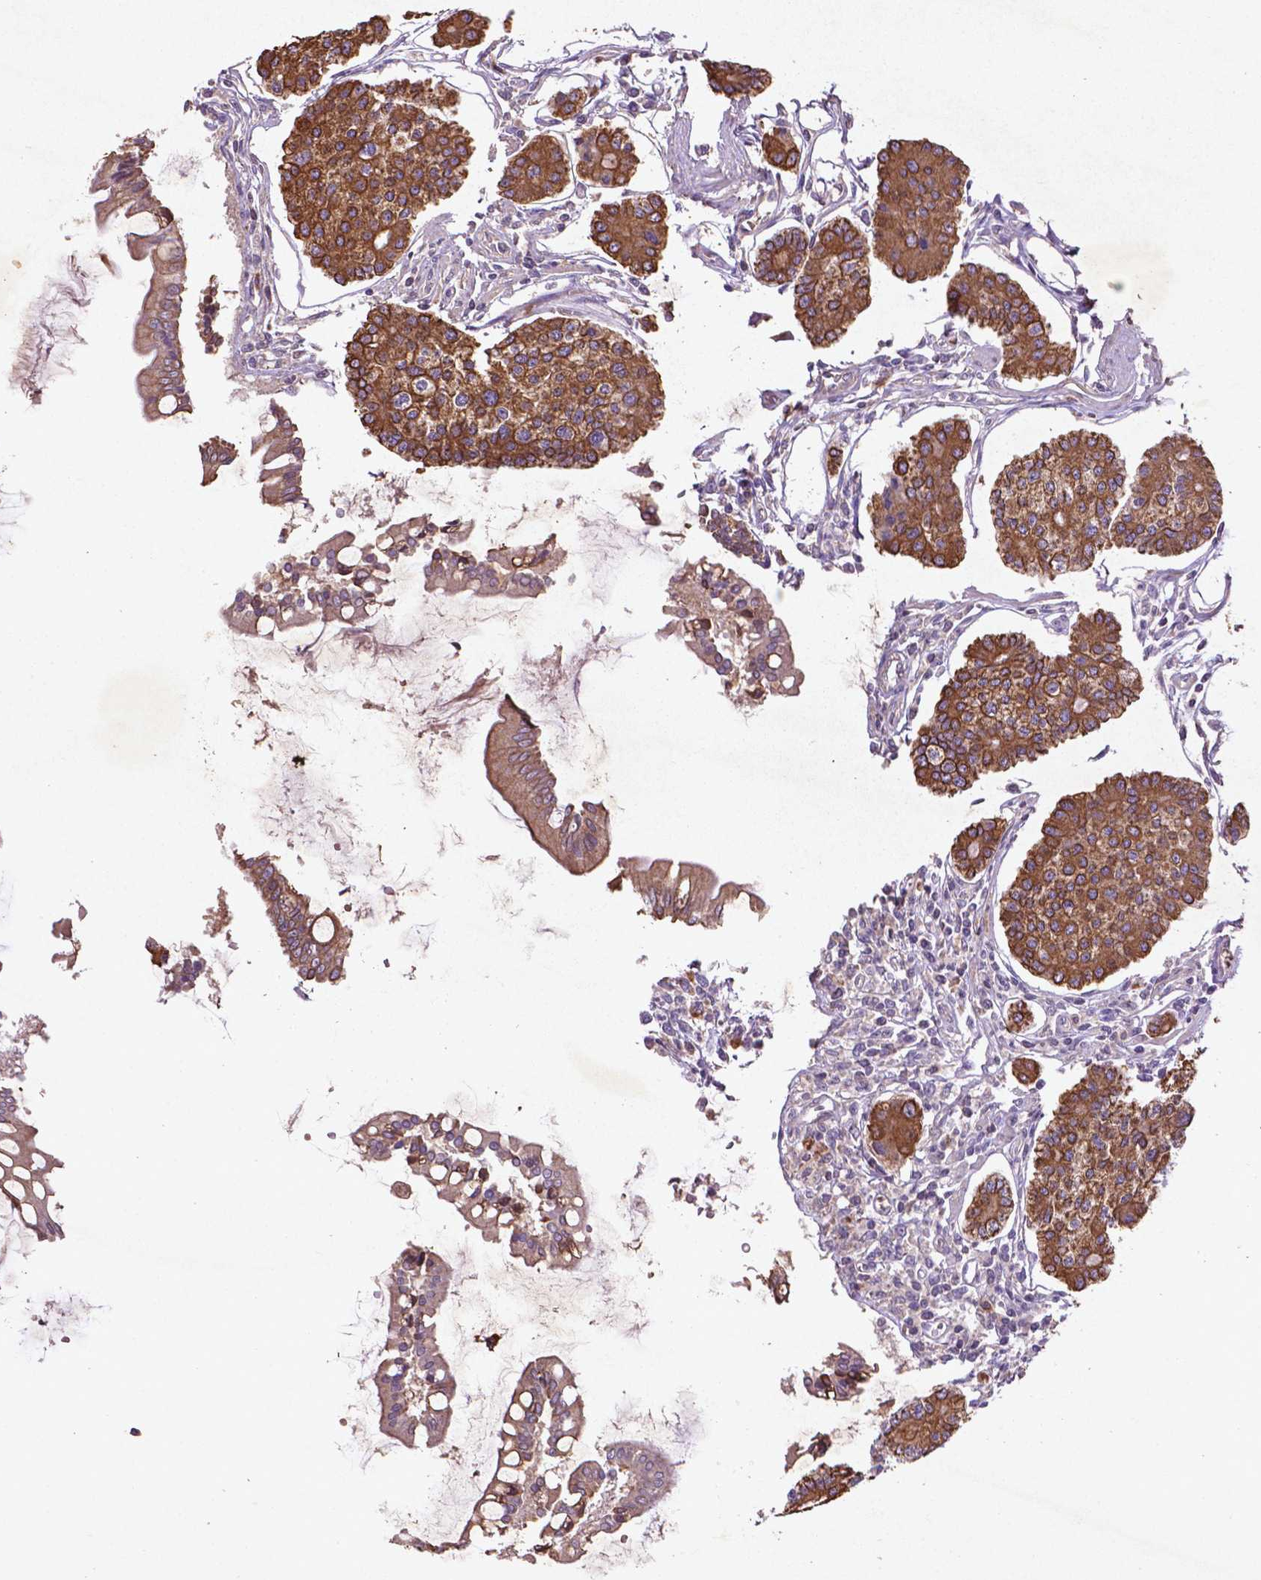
{"staining": {"intensity": "strong", "quantity": ">75%", "location": "cytoplasmic/membranous"}, "tissue": "carcinoid", "cell_type": "Tumor cells", "image_type": "cancer", "snomed": [{"axis": "morphology", "description": "Carcinoid, malignant, NOS"}, {"axis": "topography", "description": "Small intestine"}], "caption": "Carcinoid tissue exhibits strong cytoplasmic/membranous staining in about >75% of tumor cells", "gene": "COQ2", "patient": {"sex": "female", "age": 65}}